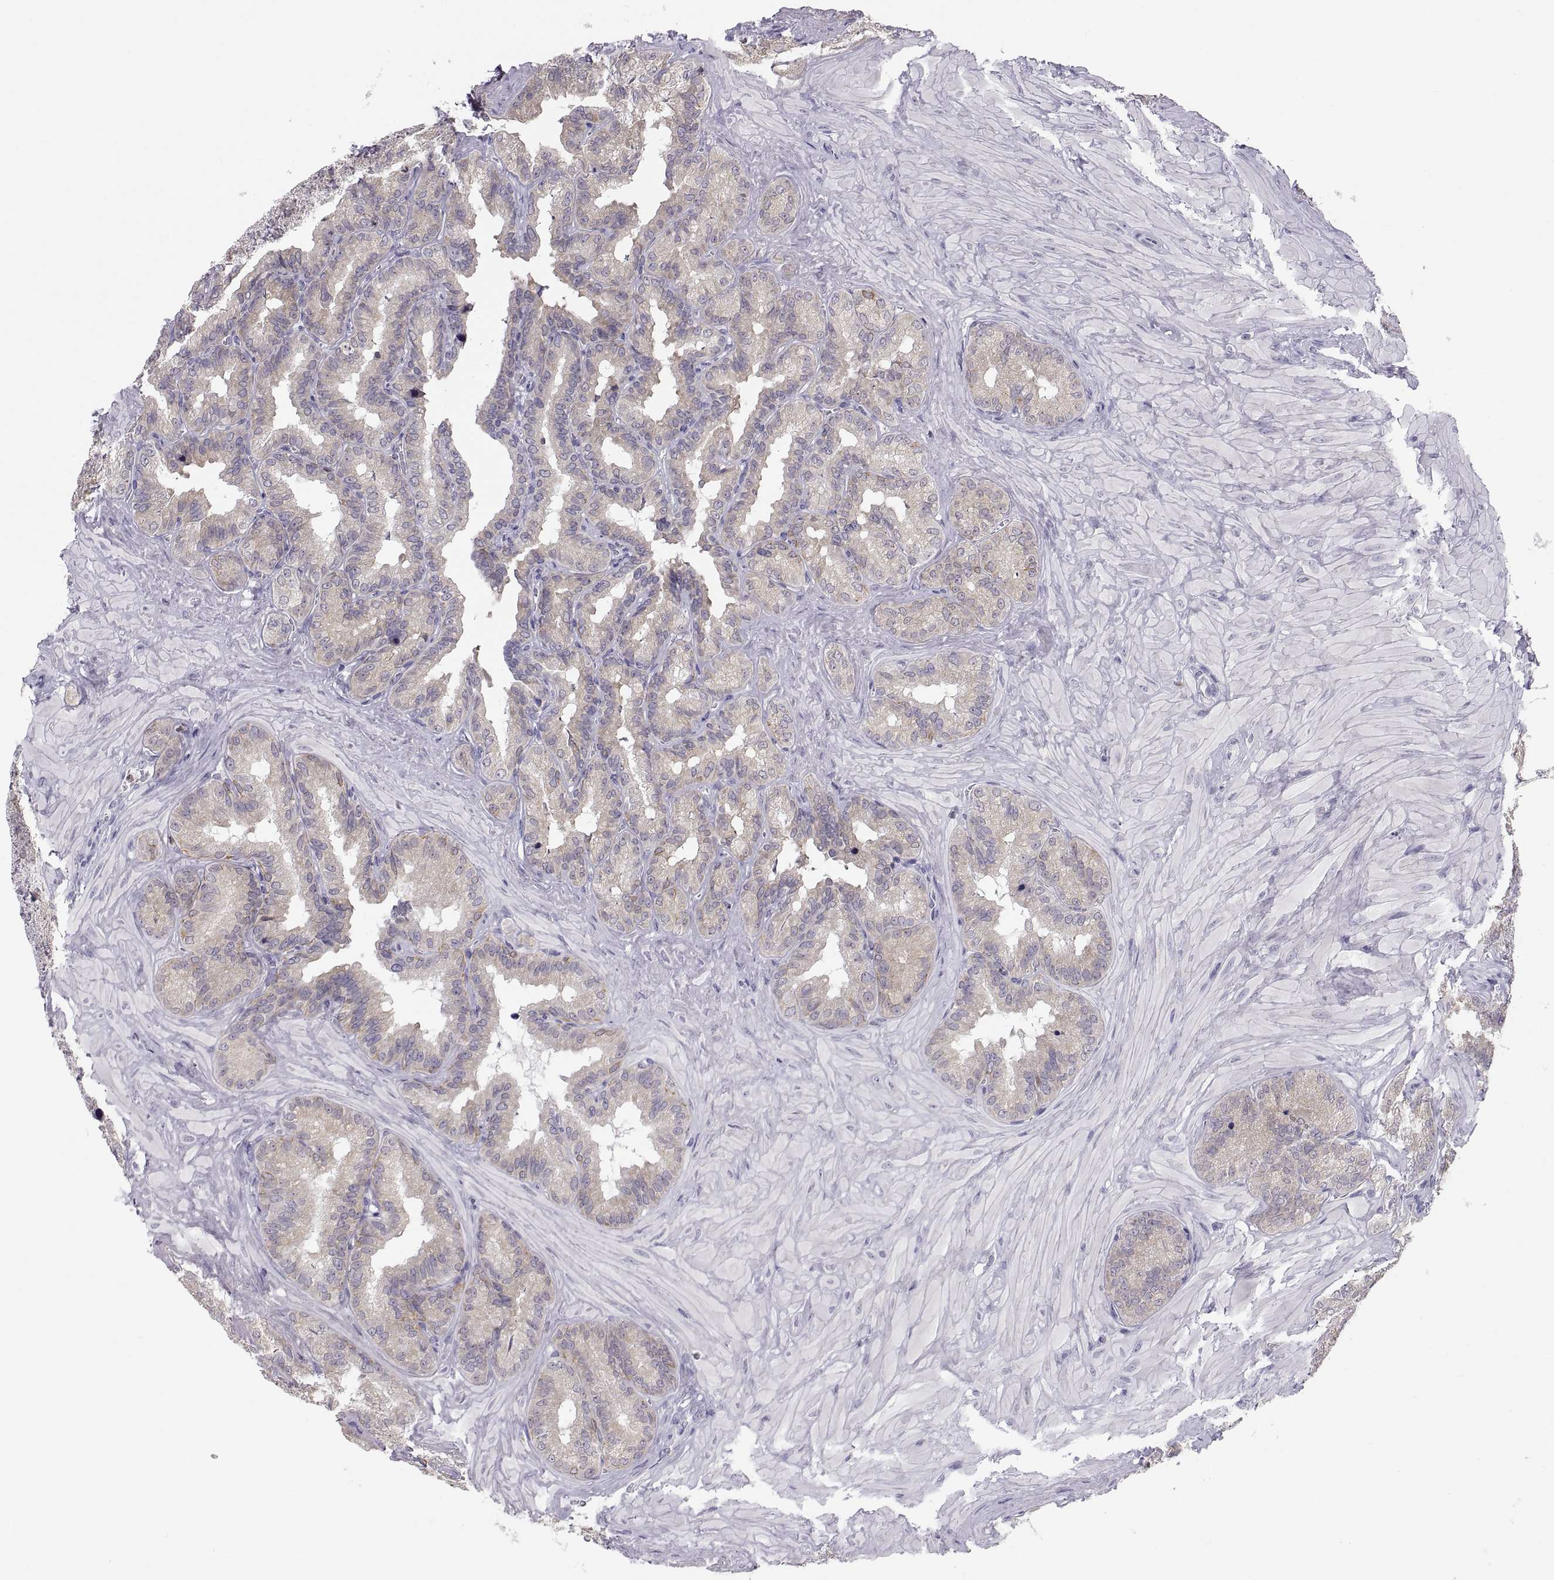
{"staining": {"intensity": "weak", "quantity": "25%-75%", "location": "cytoplasmic/membranous"}, "tissue": "seminal vesicle", "cell_type": "Glandular cells", "image_type": "normal", "snomed": [{"axis": "morphology", "description": "Normal tissue, NOS"}, {"axis": "topography", "description": "Seminal veicle"}], "caption": "High-power microscopy captured an immunohistochemistry (IHC) micrograph of normal seminal vesicle, revealing weak cytoplasmic/membranous positivity in approximately 25%-75% of glandular cells.", "gene": "ERO1A", "patient": {"sex": "male", "age": 37}}